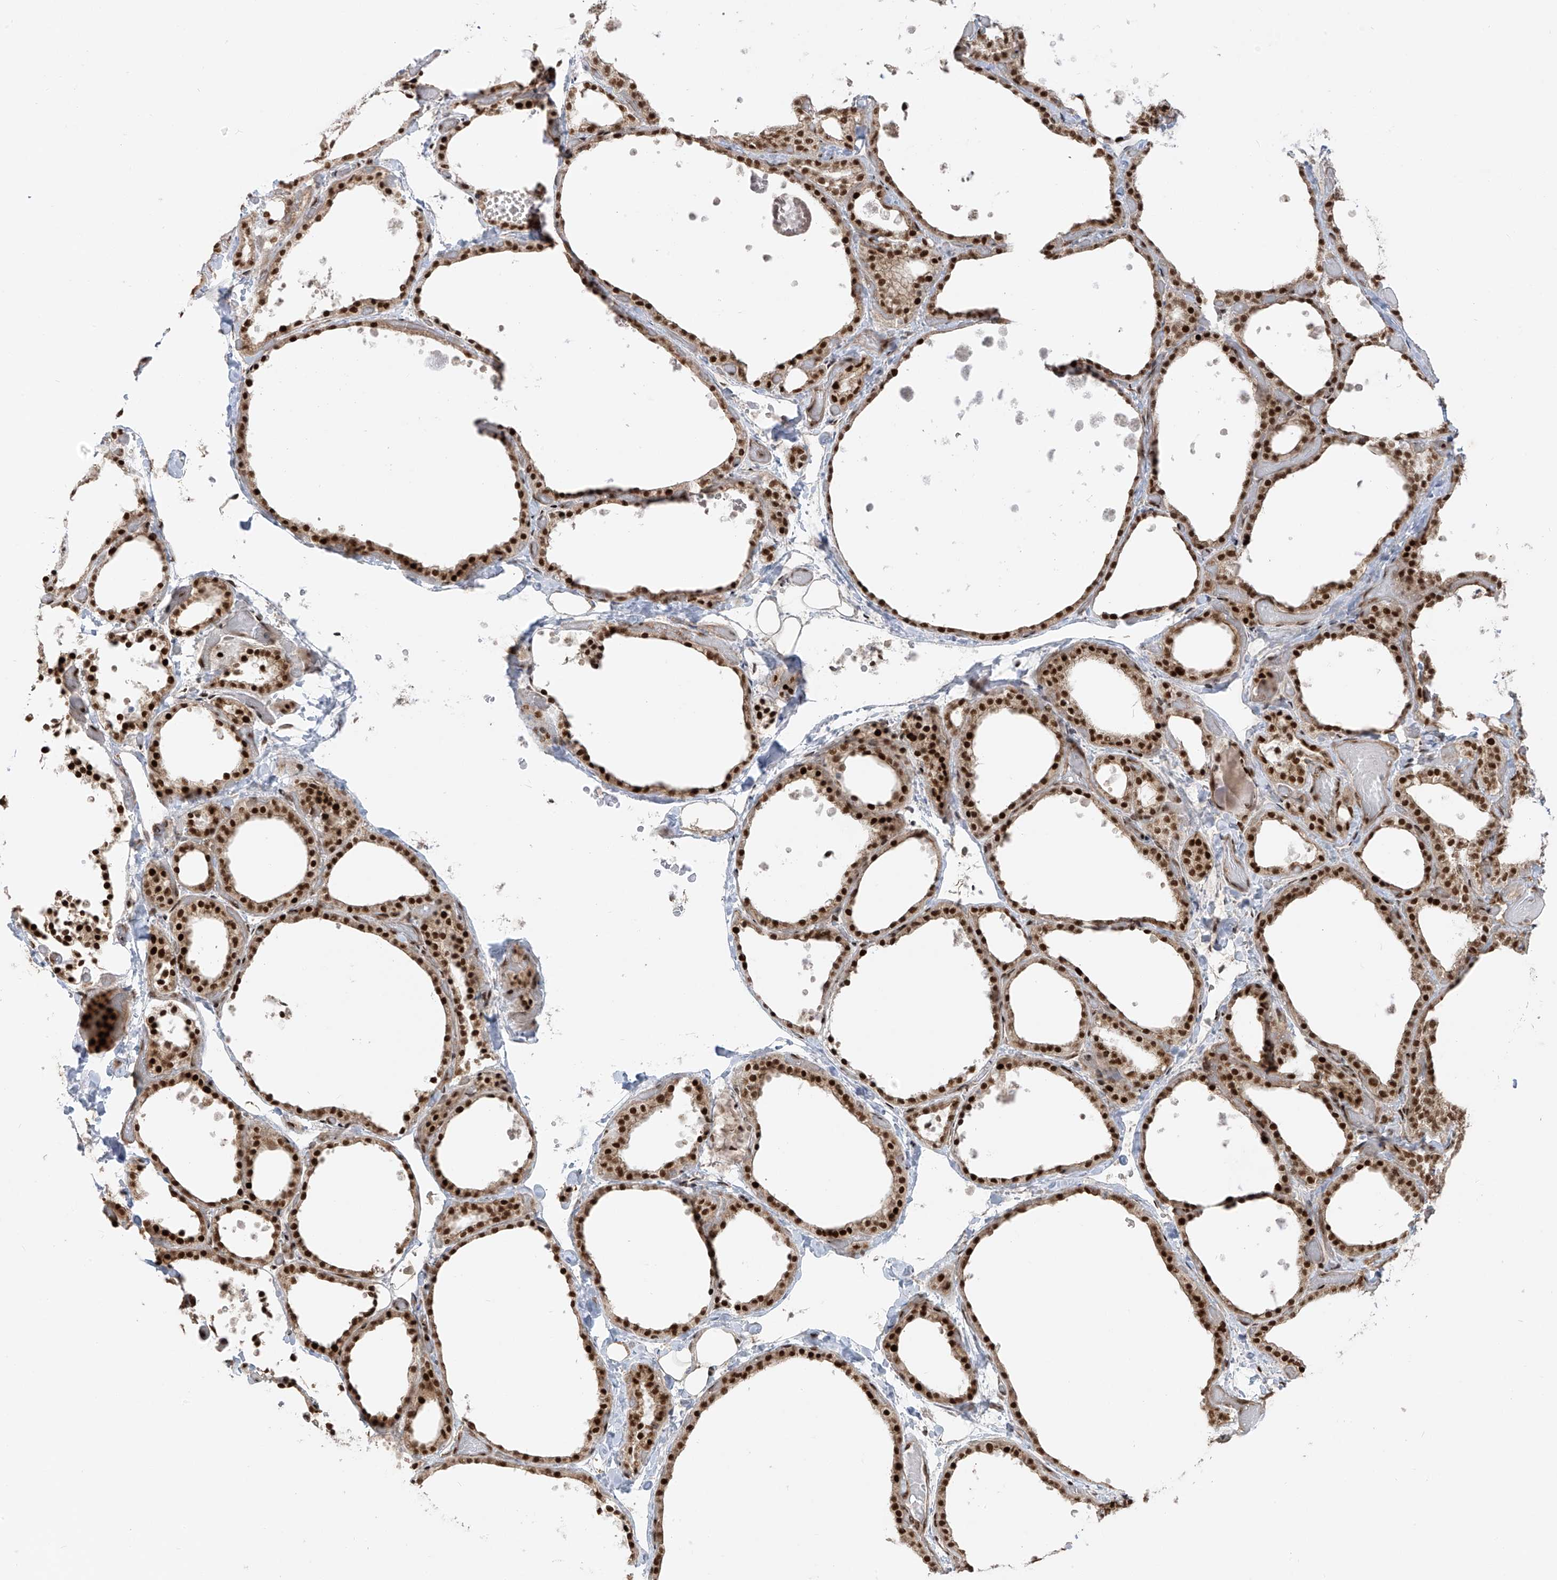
{"staining": {"intensity": "strong", "quantity": ">75%", "location": "nuclear"}, "tissue": "thyroid gland", "cell_type": "Glandular cells", "image_type": "normal", "snomed": [{"axis": "morphology", "description": "Normal tissue, NOS"}, {"axis": "topography", "description": "Thyroid gland"}], "caption": "Immunohistochemical staining of benign human thyroid gland reveals strong nuclear protein staining in about >75% of glandular cells. The staining was performed using DAB (3,3'-diaminobenzidine), with brown indicating positive protein expression. Nuclei are stained blue with hematoxylin.", "gene": "ARHGEF3", "patient": {"sex": "female", "age": 44}}